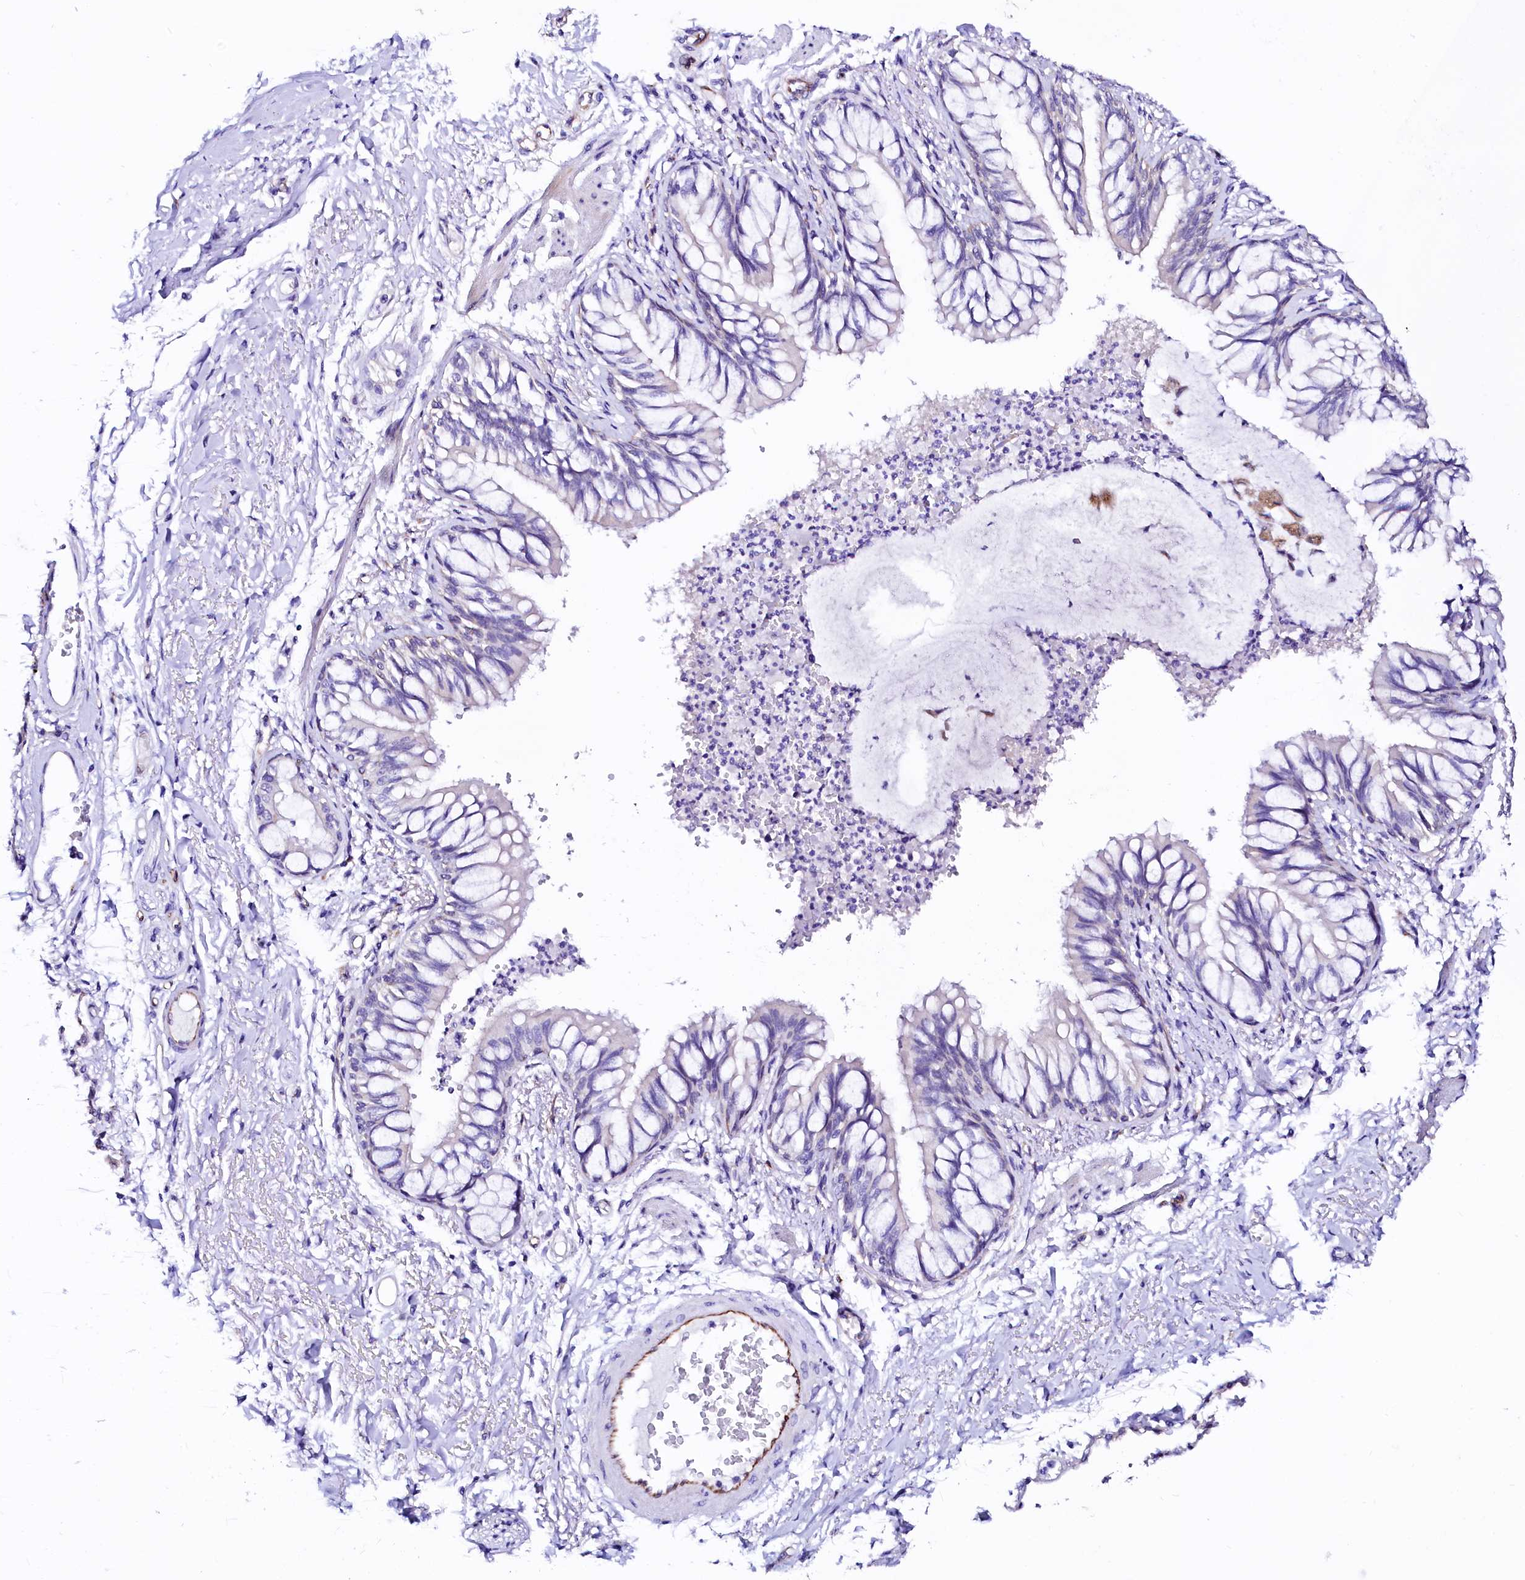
{"staining": {"intensity": "moderate", "quantity": "<25%", "location": "nuclear"}, "tissue": "bronchus", "cell_type": "Respiratory epithelial cells", "image_type": "normal", "snomed": [{"axis": "morphology", "description": "Normal tissue, NOS"}, {"axis": "topography", "description": "Cartilage tissue"}, {"axis": "topography", "description": "Bronchus"}, {"axis": "topography", "description": "Lung"}], "caption": "Respiratory epithelial cells exhibit low levels of moderate nuclear expression in approximately <25% of cells in unremarkable bronchus.", "gene": "SFR1", "patient": {"sex": "female", "age": 49}}